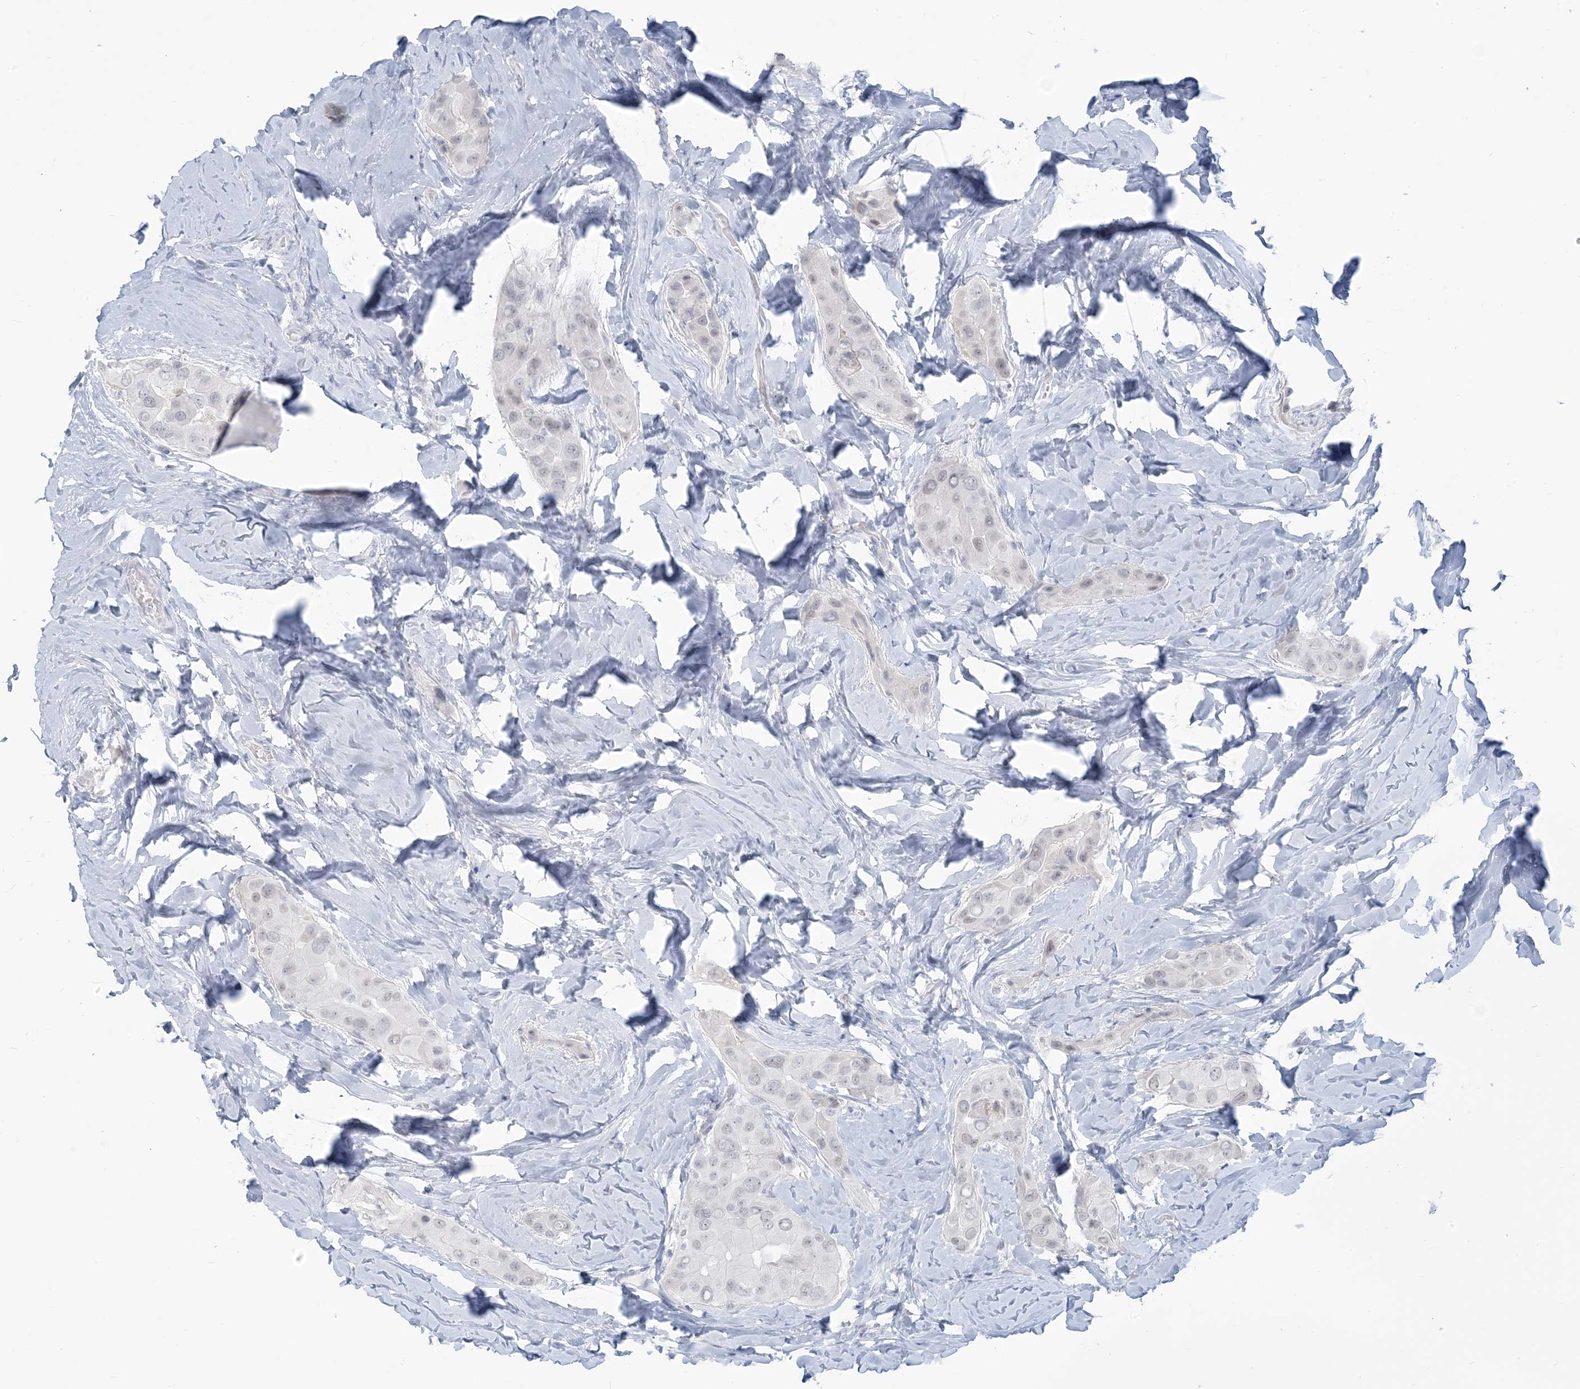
{"staining": {"intensity": "negative", "quantity": "none", "location": "none"}, "tissue": "thyroid cancer", "cell_type": "Tumor cells", "image_type": "cancer", "snomed": [{"axis": "morphology", "description": "Papillary adenocarcinoma, NOS"}, {"axis": "topography", "description": "Thyroid gland"}], "caption": "This is a image of IHC staining of thyroid cancer (papillary adenocarcinoma), which shows no positivity in tumor cells.", "gene": "SCML1", "patient": {"sex": "male", "age": 33}}